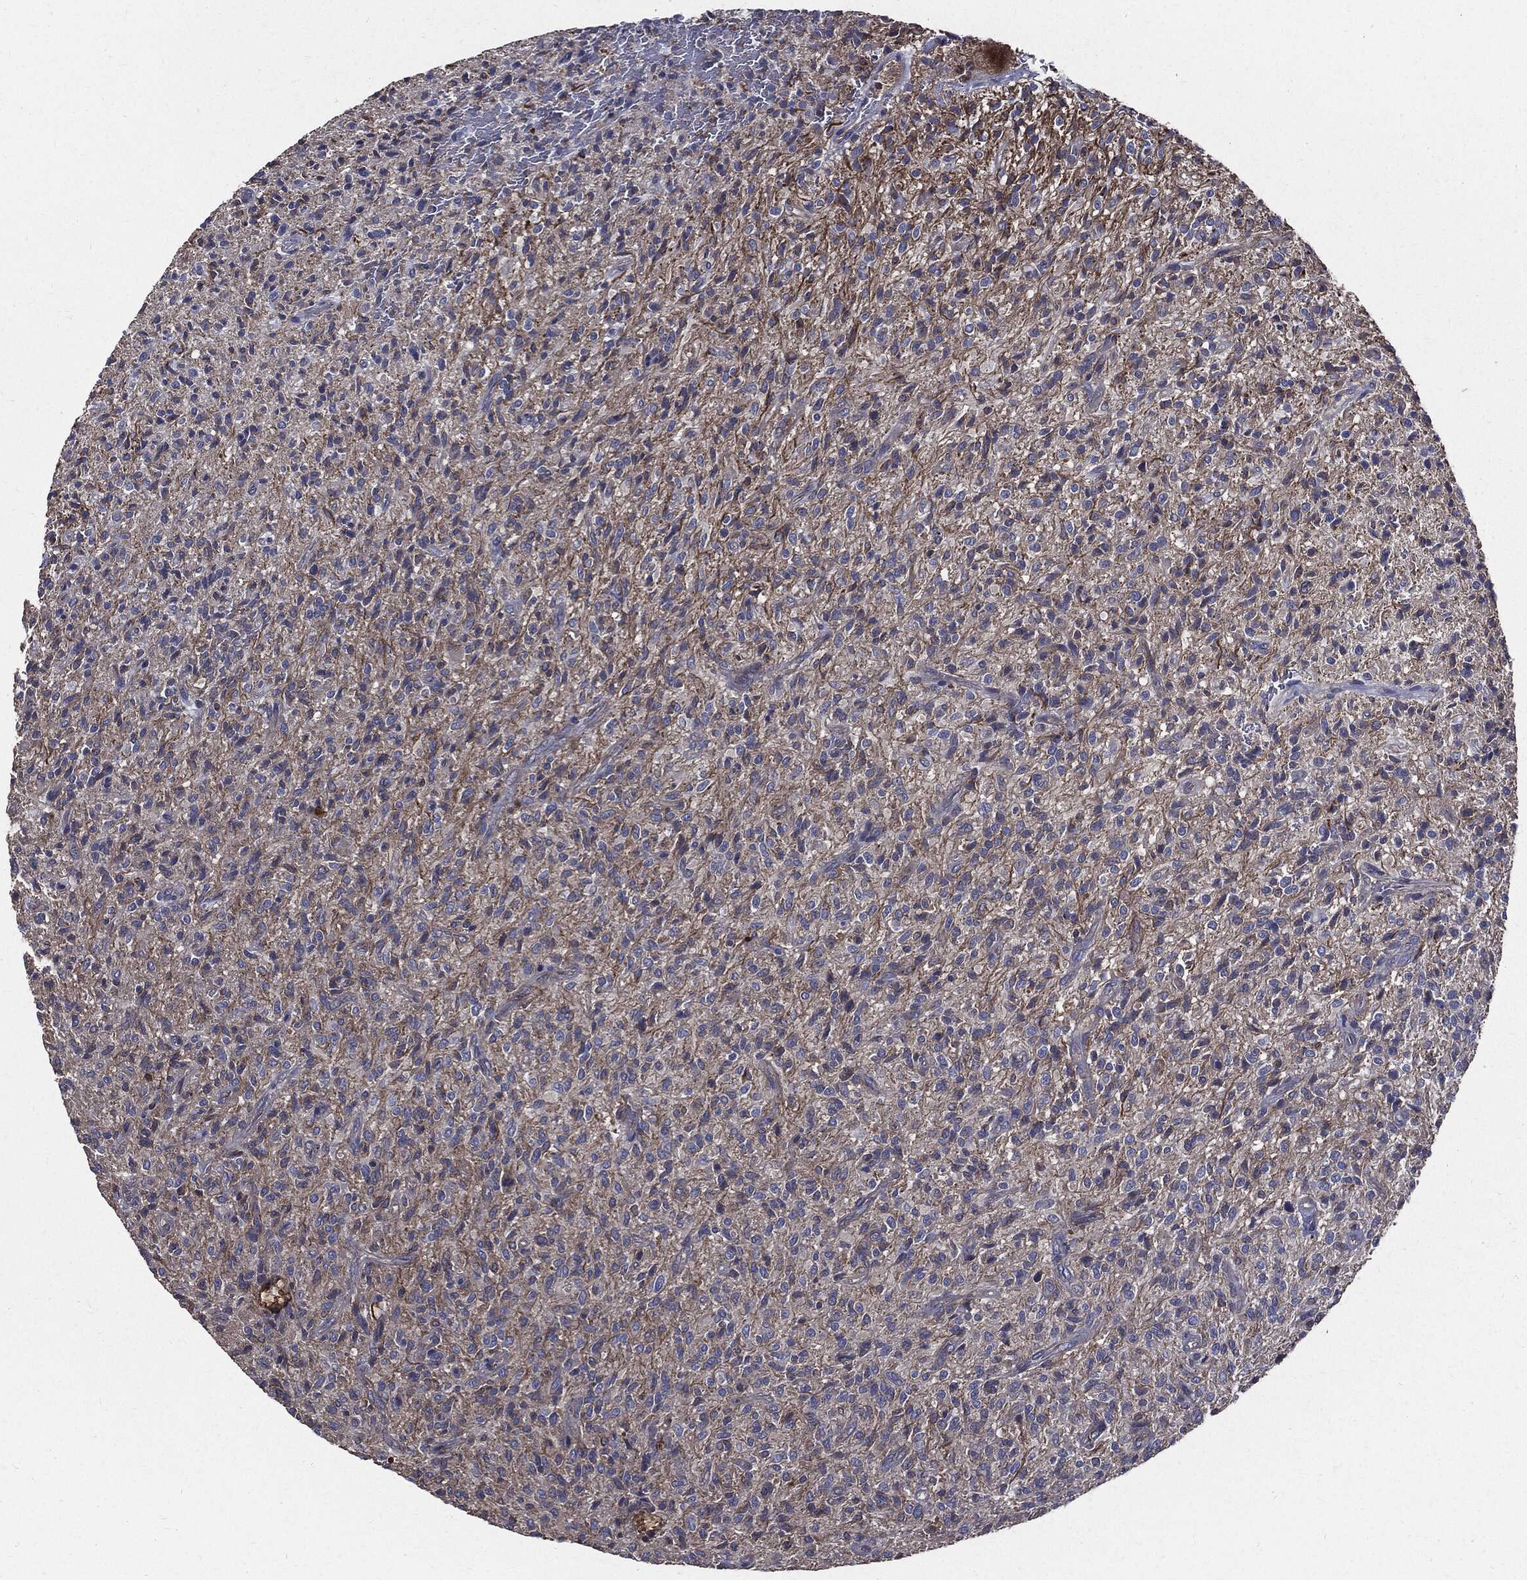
{"staining": {"intensity": "weak", "quantity": "<25%", "location": "cytoplasmic/membranous"}, "tissue": "glioma", "cell_type": "Tumor cells", "image_type": "cancer", "snomed": [{"axis": "morphology", "description": "Glioma, malignant, High grade"}, {"axis": "topography", "description": "Brain"}], "caption": "IHC of malignant high-grade glioma reveals no staining in tumor cells.", "gene": "PDCD6IP", "patient": {"sex": "male", "age": 64}}